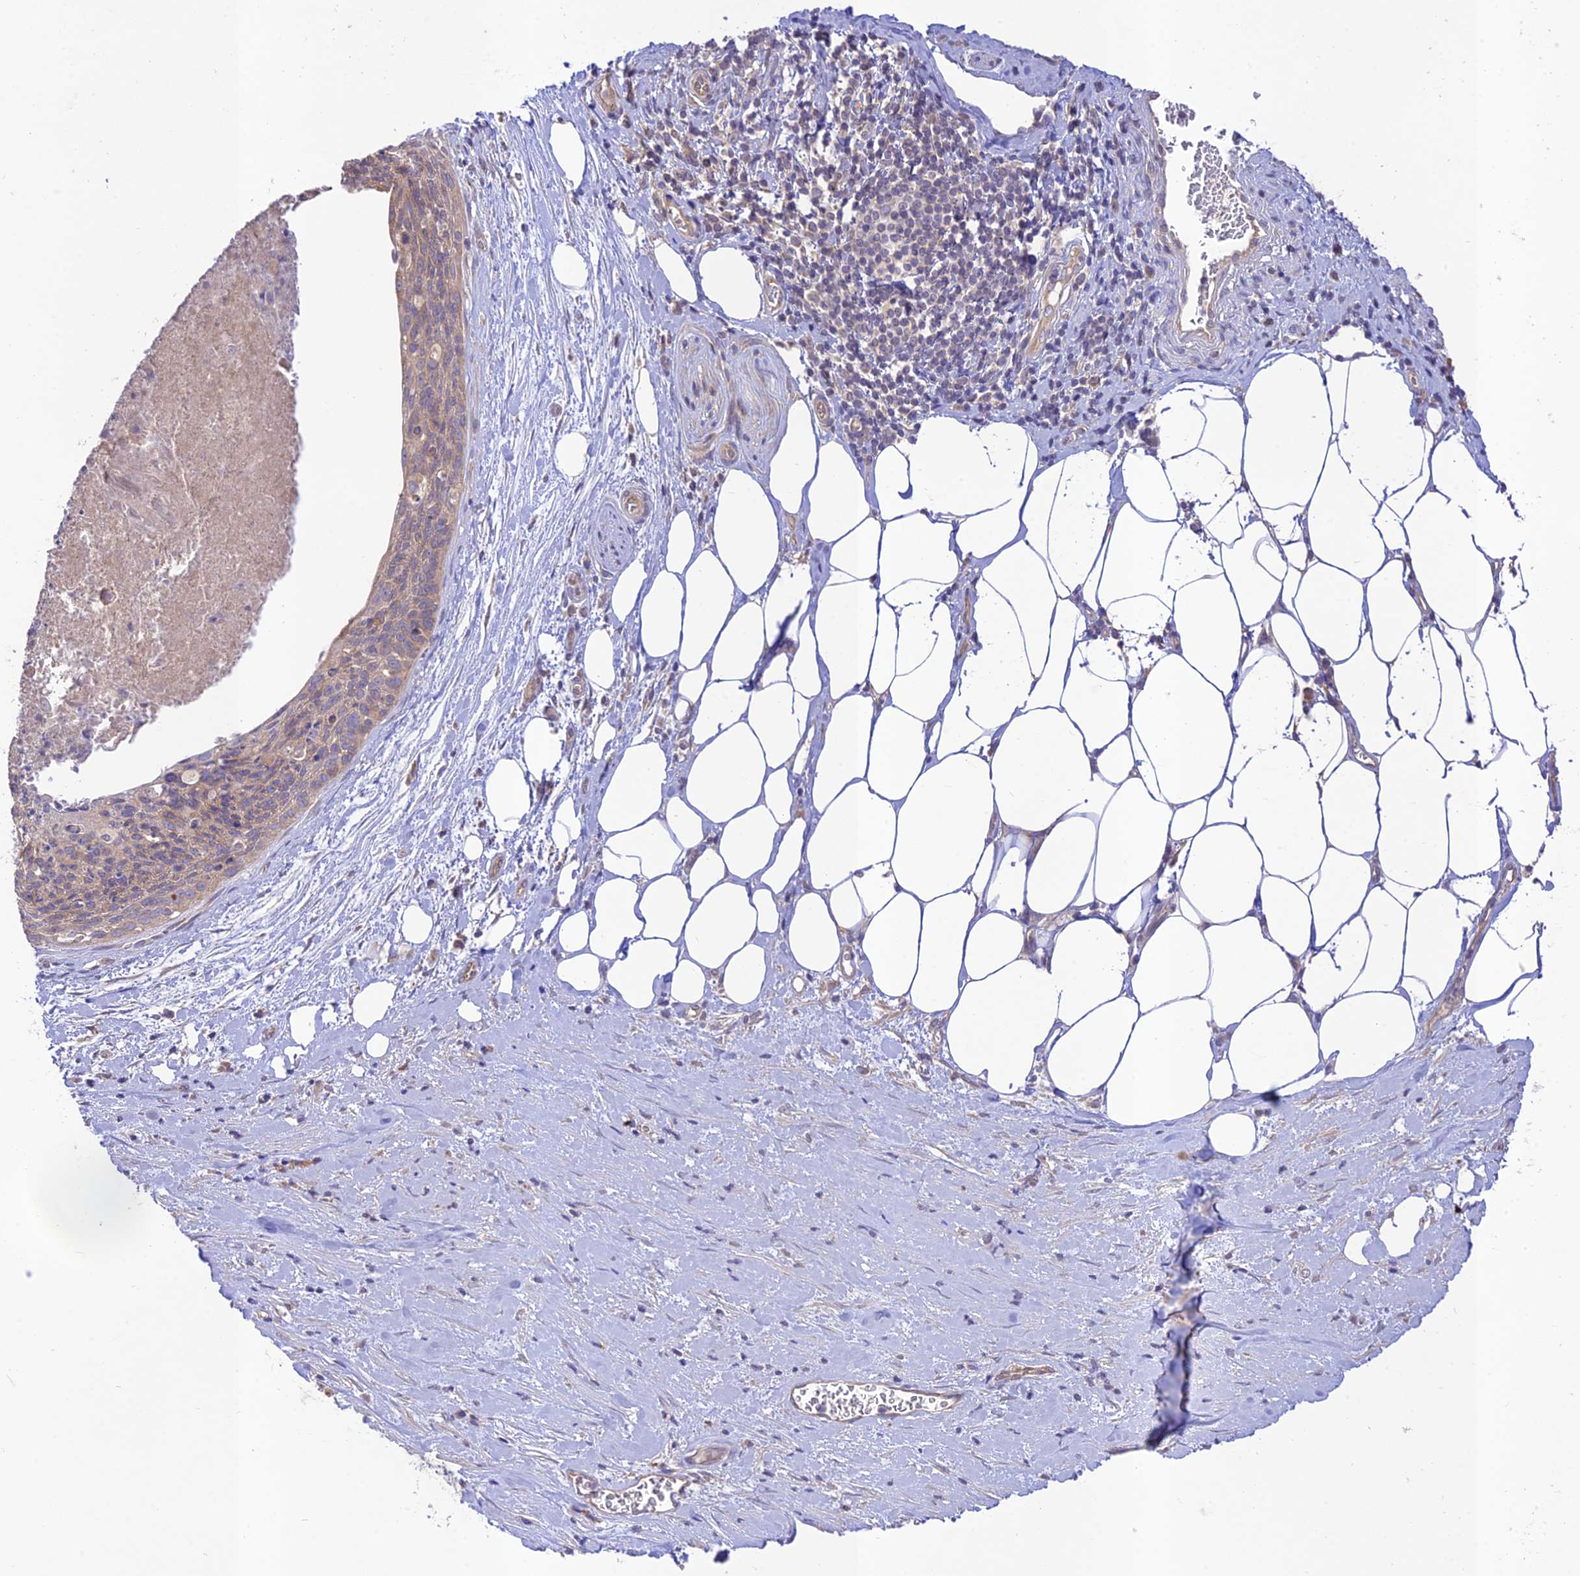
{"staining": {"intensity": "weak", "quantity": "<25%", "location": "cytoplasmic/membranous"}, "tissue": "cervical cancer", "cell_type": "Tumor cells", "image_type": "cancer", "snomed": [{"axis": "morphology", "description": "Squamous cell carcinoma, NOS"}, {"axis": "topography", "description": "Cervix"}], "caption": "Immunohistochemical staining of cervical cancer demonstrates no significant staining in tumor cells.", "gene": "TMEM259", "patient": {"sex": "female", "age": 55}}